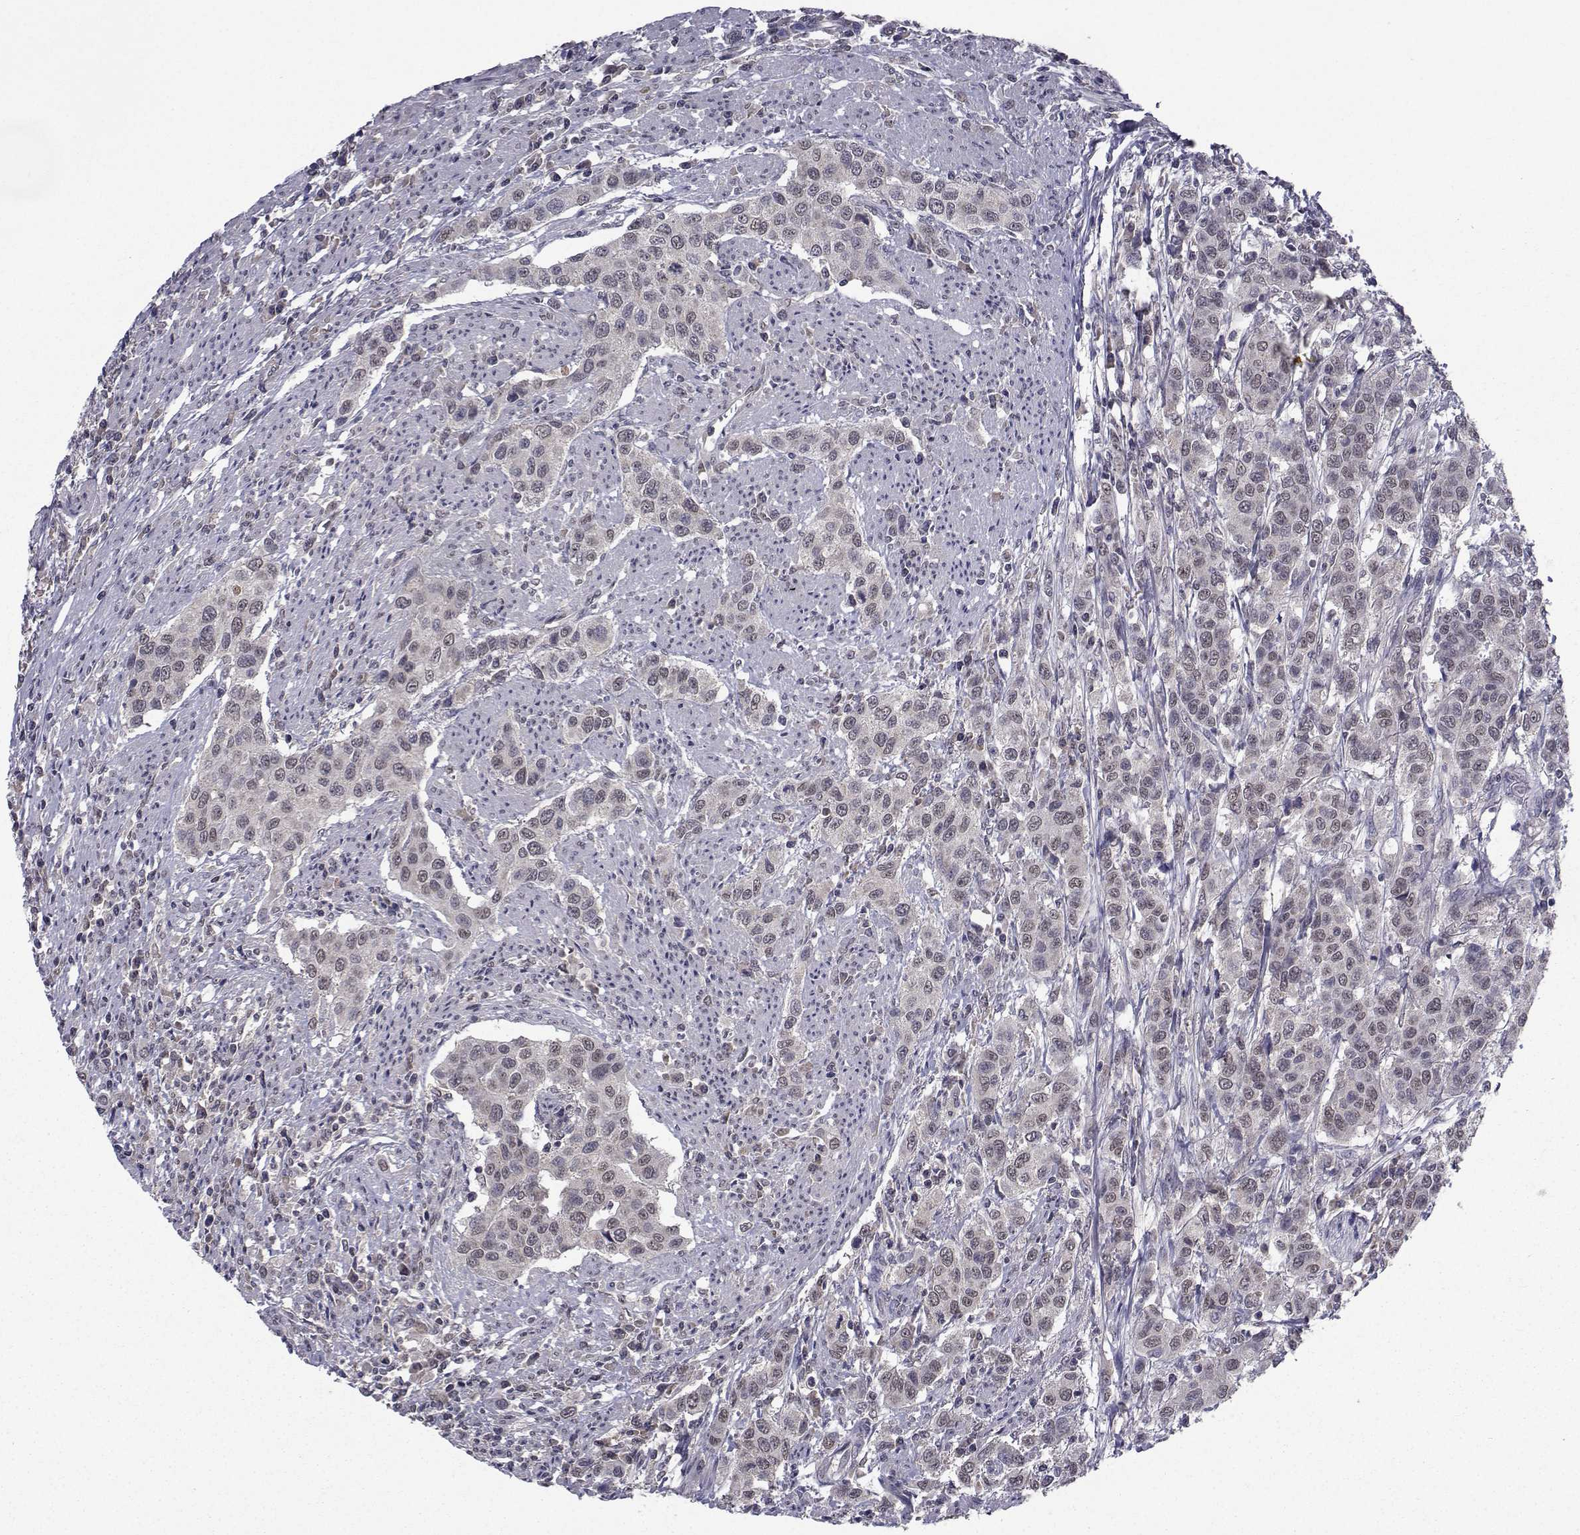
{"staining": {"intensity": "negative", "quantity": "none", "location": "none"}, "tissue": "urothelial cancer", "cell_type": "Tumor cells", "image_type": "cancer", "snomed": [{"axis": "morphology", "description": "Urothelial carcinoma, High grade"}, {"axis": "topography", "description": "Urinary bladder"}], "caption": "Immunohistochemical staining of high-grade urothelial carcinoma exhibits no significant staining in tumor cells.", "gene": "CYP2S1", "patient": {"sex": "female", "age": 58}}